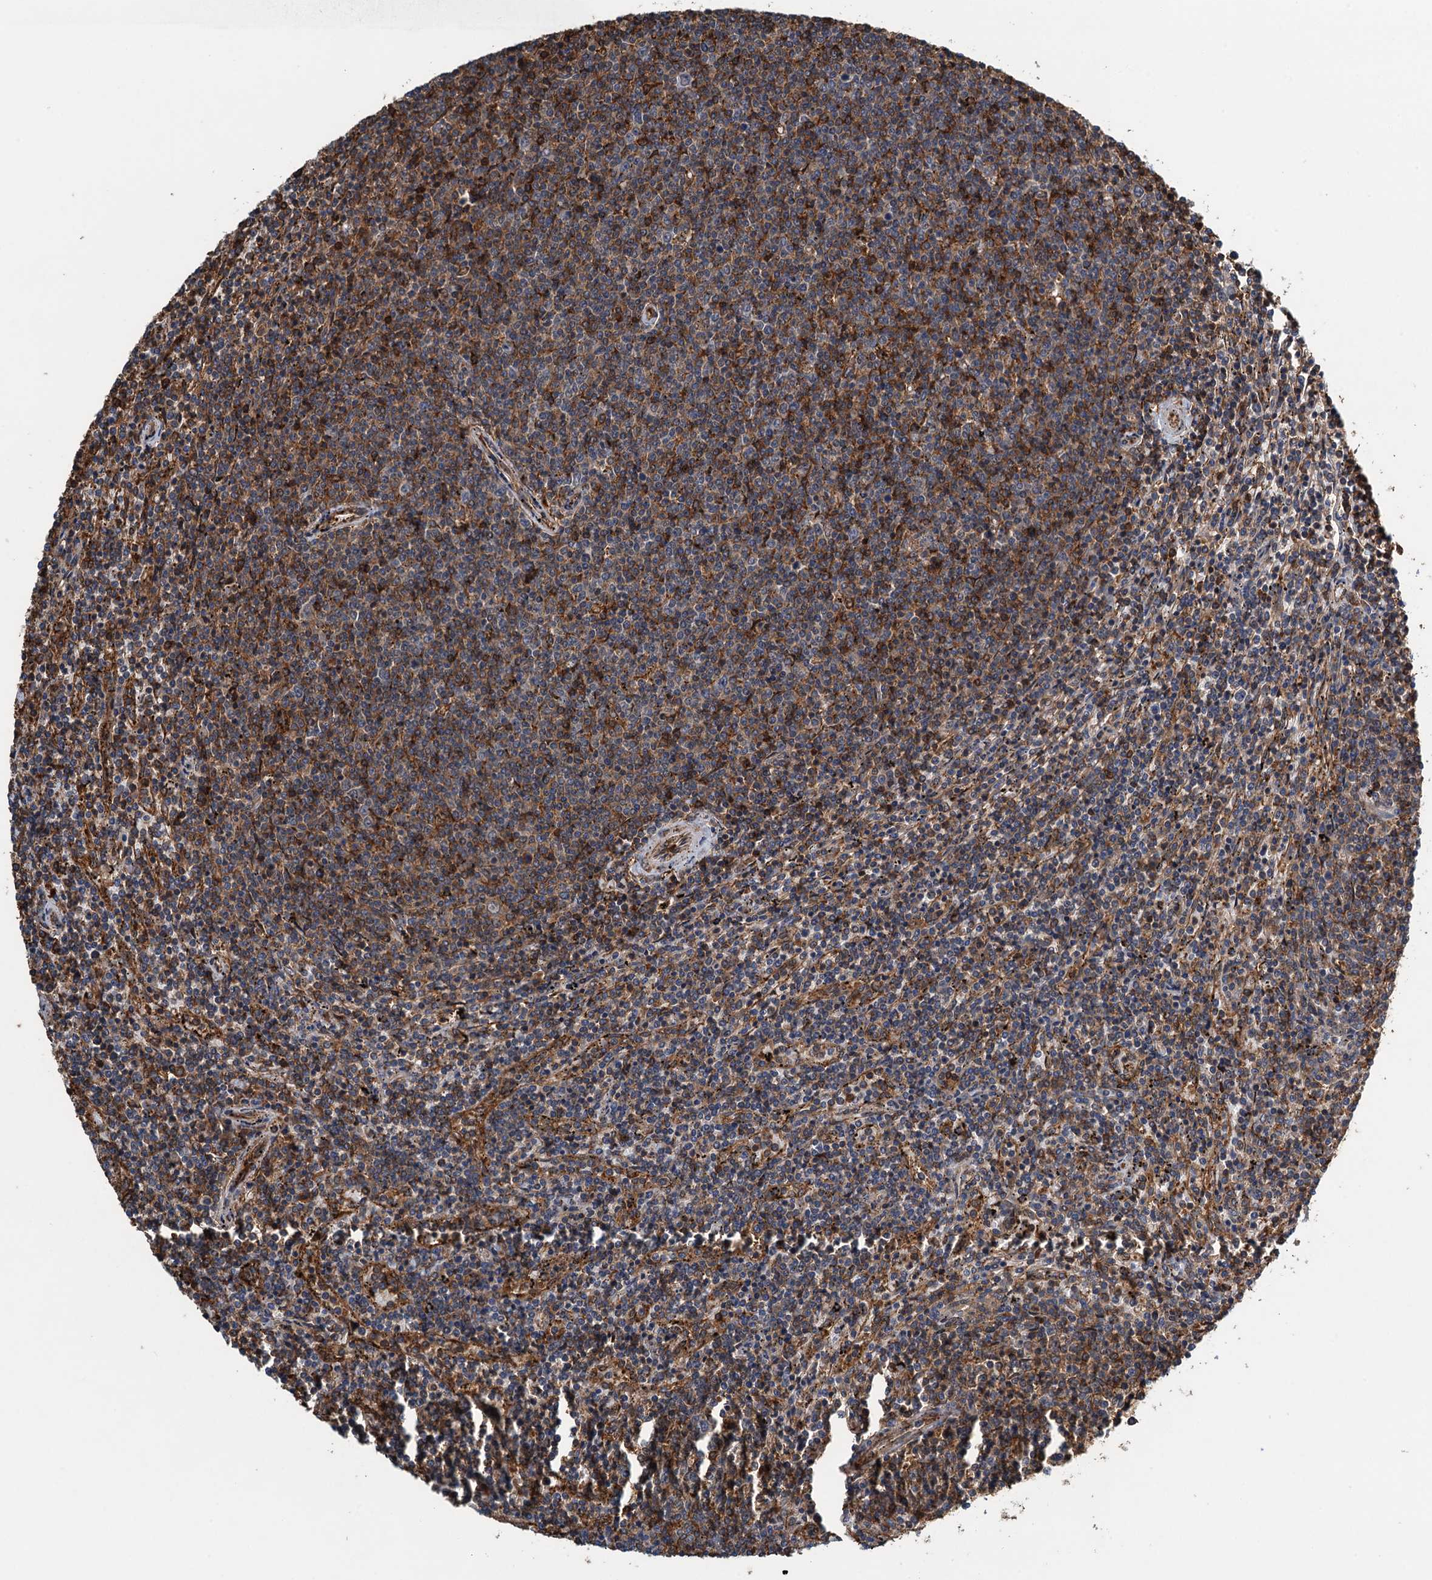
{"staining": {"intensity": "moderate", "quantity": "<25%", "location": "cytoplasmic/membranous"}, "tissue": "lymphoma", "cell_type": "Tumor cells", "image_type": "cancer", "snomed": [{"axis": "morphology", "description": "Malignant lymphoma, non-Hodgkin's type, Low grade"}, {"axis": "topography", "description": "Spleen"}], "caption": "Protein analysis of low-grade malignant lymphoma, non-Hodgkin's type tissue displays moderate cytoplasmic/membranous positivity in about <25% of tumor cells.", "gene": "WHAMM", "patient": {"sex": "female", "age": 50}}